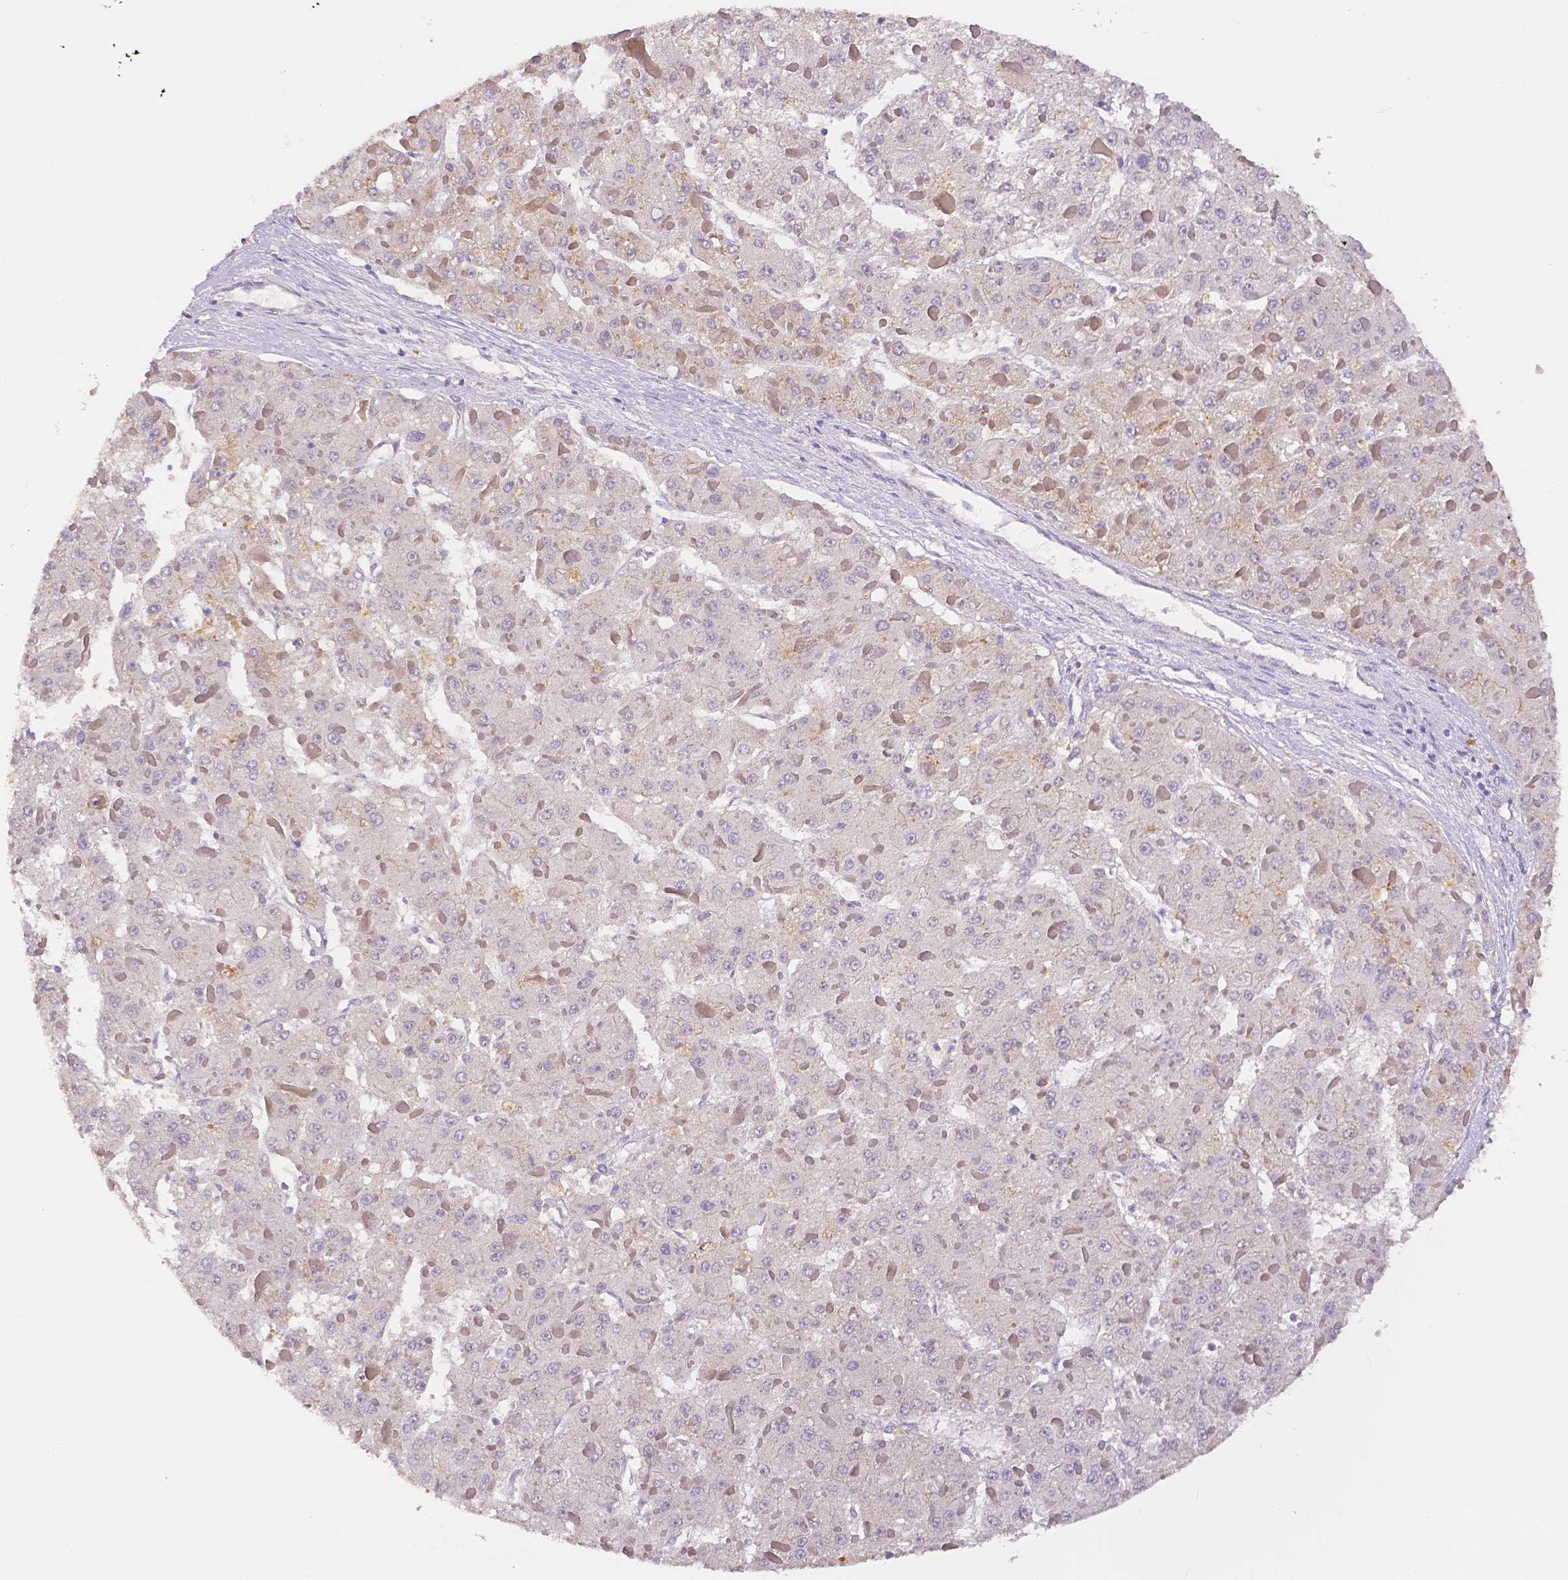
{"staining": {"intensity": "negative", "quantity": "none", "location": "none"}, "tissue": "liver cancer", "cell_type": "Tumor cells", "image_type": "cancer", "snomed": [{"axis": "morphology", "description": "Carcinoma, Hepatocellular, NOS"}, {"axis": "topography", "description": "Liver"}], "caption": "Protein analysis of liver hepatocellular carcinoma displays no significant expression in tumor cells.", "gene": "OCLN", "patient": {"sex": "female", "age": 73}}